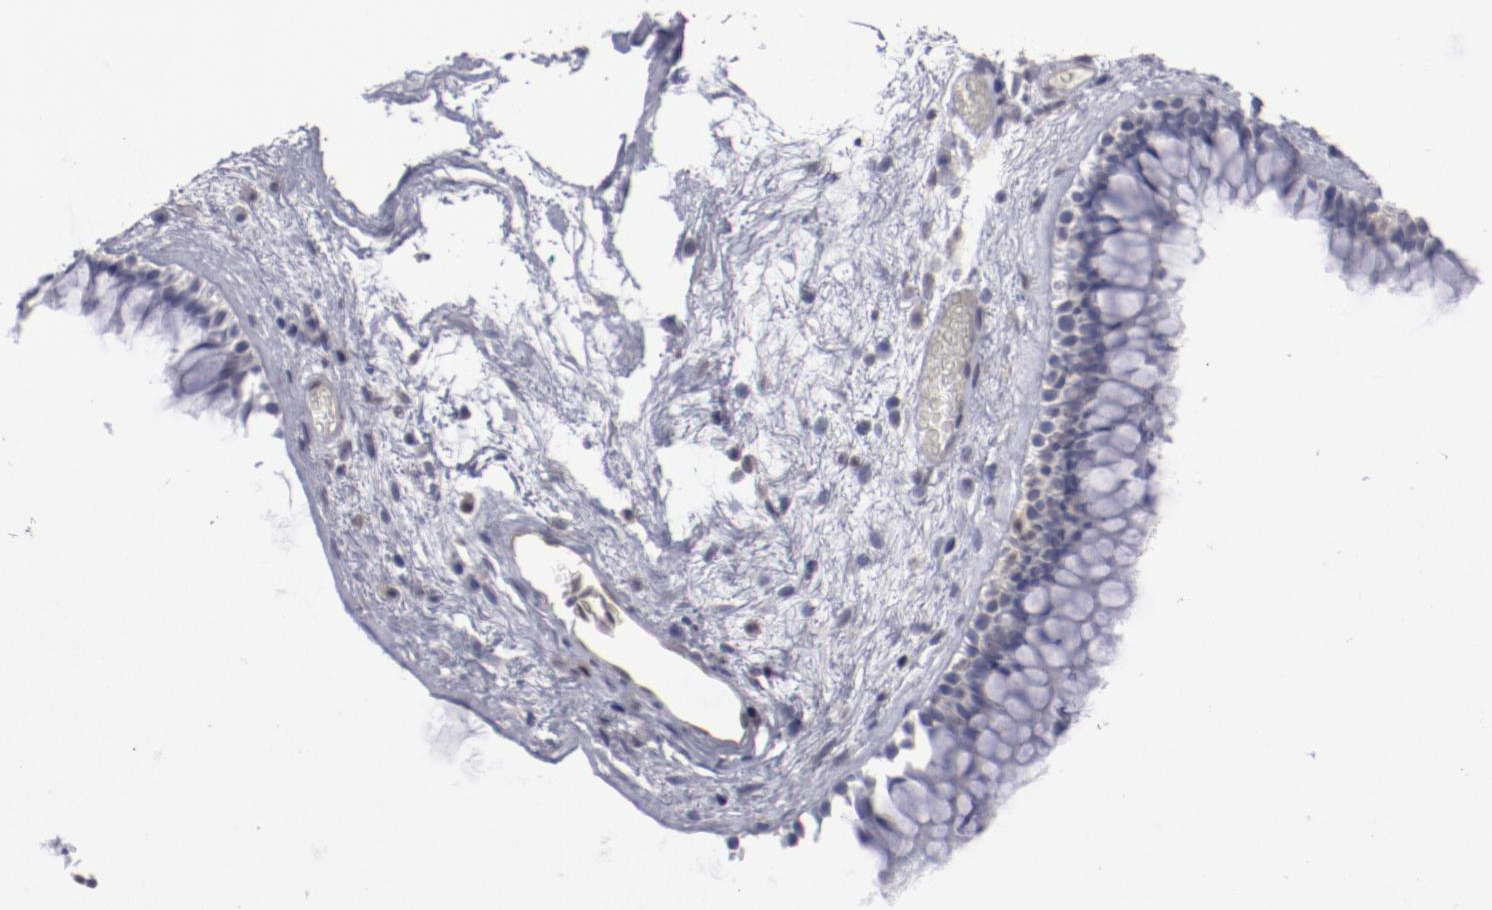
{"staining": {"intensity": "moderate", "quantity": "25%-75%", "location": "cytoplasmic/membranous"}, "tissue": "nasopharynx", "cell_type": "Respiratory epithelial cells", "image_type": "normal", "snomed": [{"axis": "morphology", "description": "Normal tissue, NOS"}, {"axis": "morphology", "description": "Inflammation, NOS"}, {"axis": "topography", "description": "Nasopharynx"}], "caption": "Nasopharynx stained with DAB (3,3'-diaminobenzidine) immunohistochemistry (IHC) reveals medium levels of moderate cytoplasmic/membranous staining in approximately 25%-75% of respiratory epithelial cells.", "gene": "LEF1", "patient": {"sex": "male", "age": 48}}